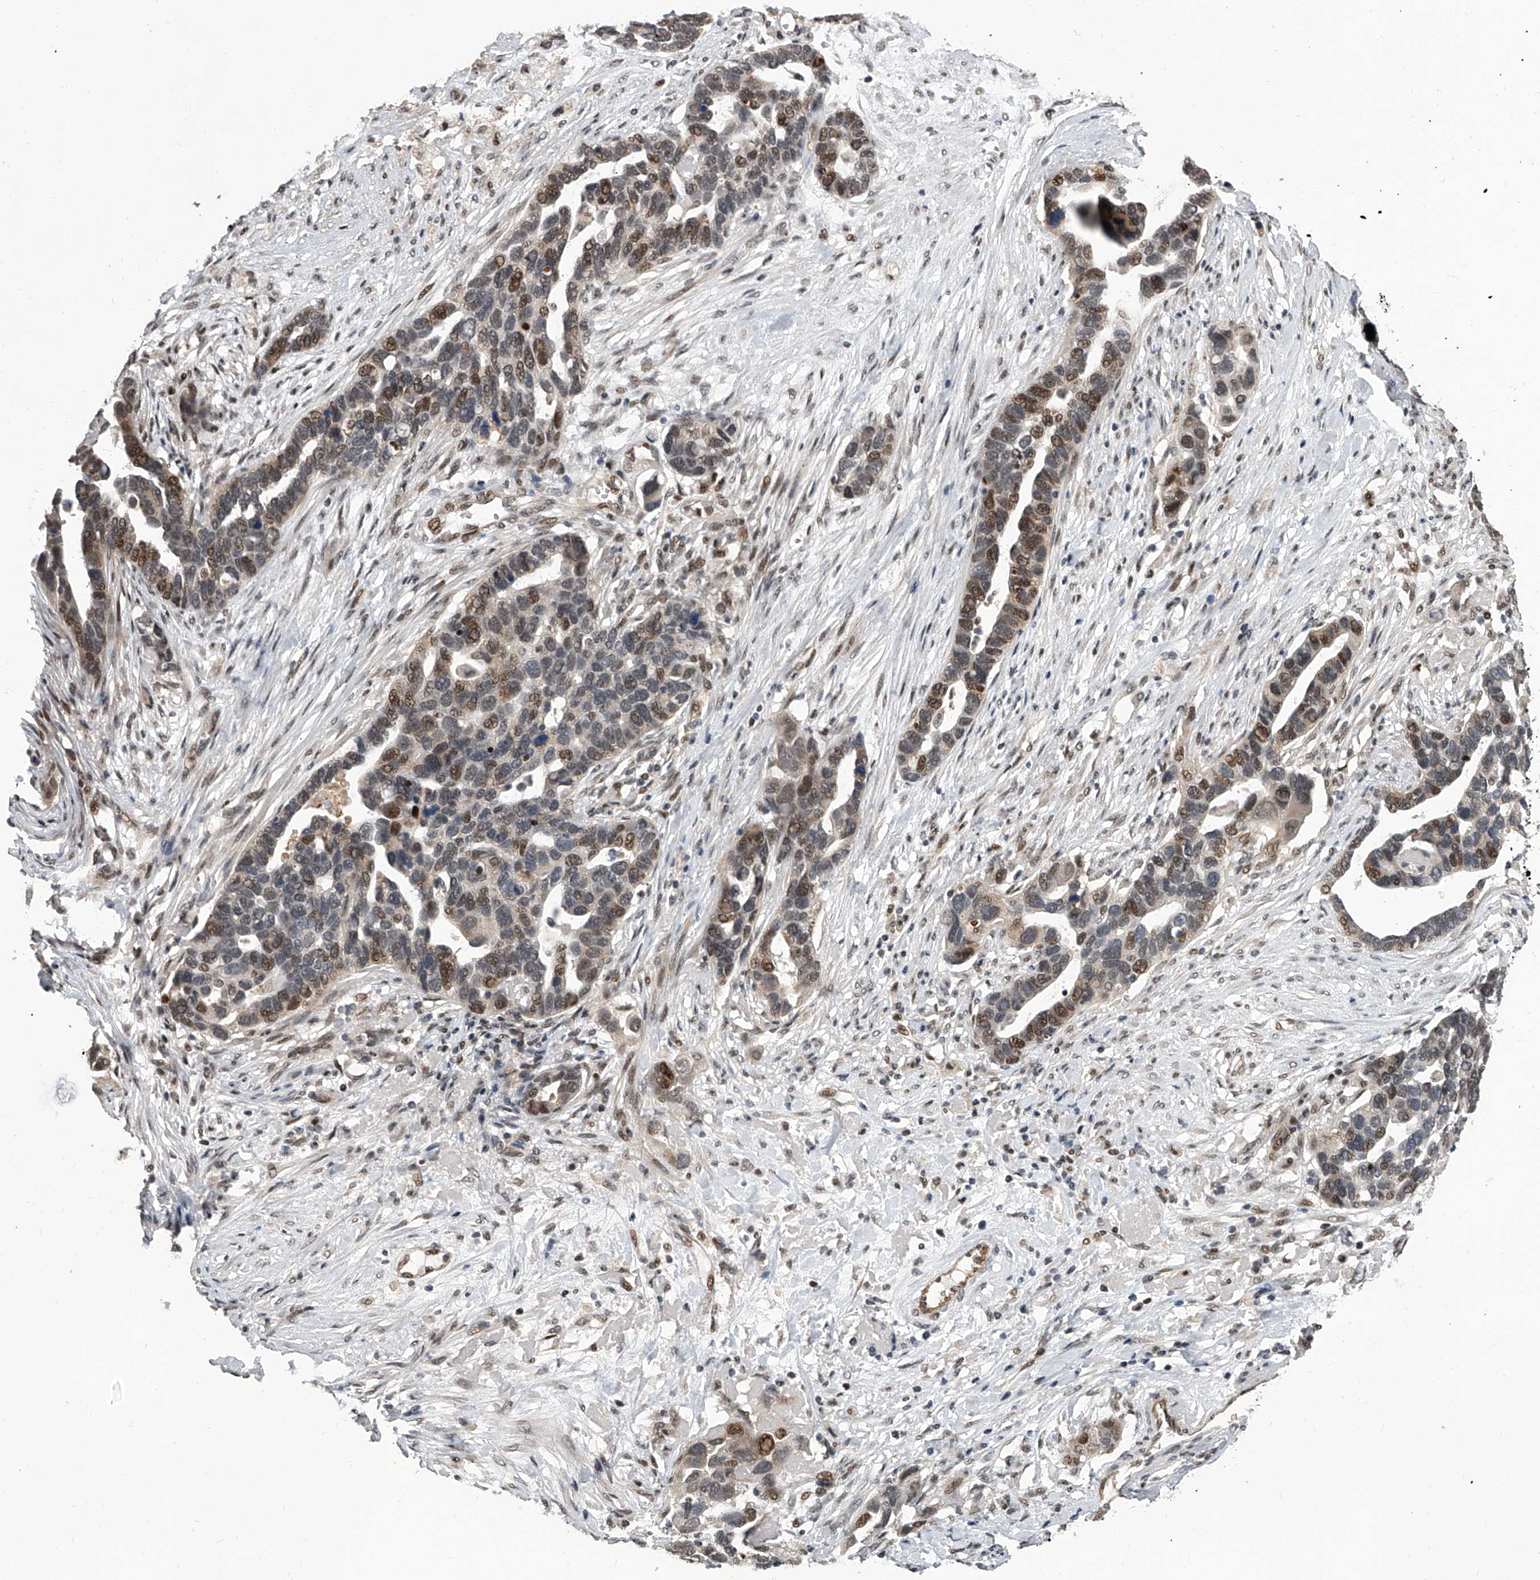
{"staining": {"intensity": "moderate", "quantity": "25%-75%", "location": "nuclear"}, "tissue": "ovarian cancer", "cell_type": "Tumor cells", "image_type": "cancer", "snomed": [{"axis": "morphology", "description": "Cystadenocarcinoma, serous, NOS"}, {"axis": "topography", "description": "Ovary"}], "caption": "This image reveals IHC staining of human ovarian cancer (serous cystadenocarcinoma), with medium moderate nuclear positivity in approximately 25%-75% of tumor cells.", "gene": "ZNF426", "patient": {"sex": "female", "age": 54}}